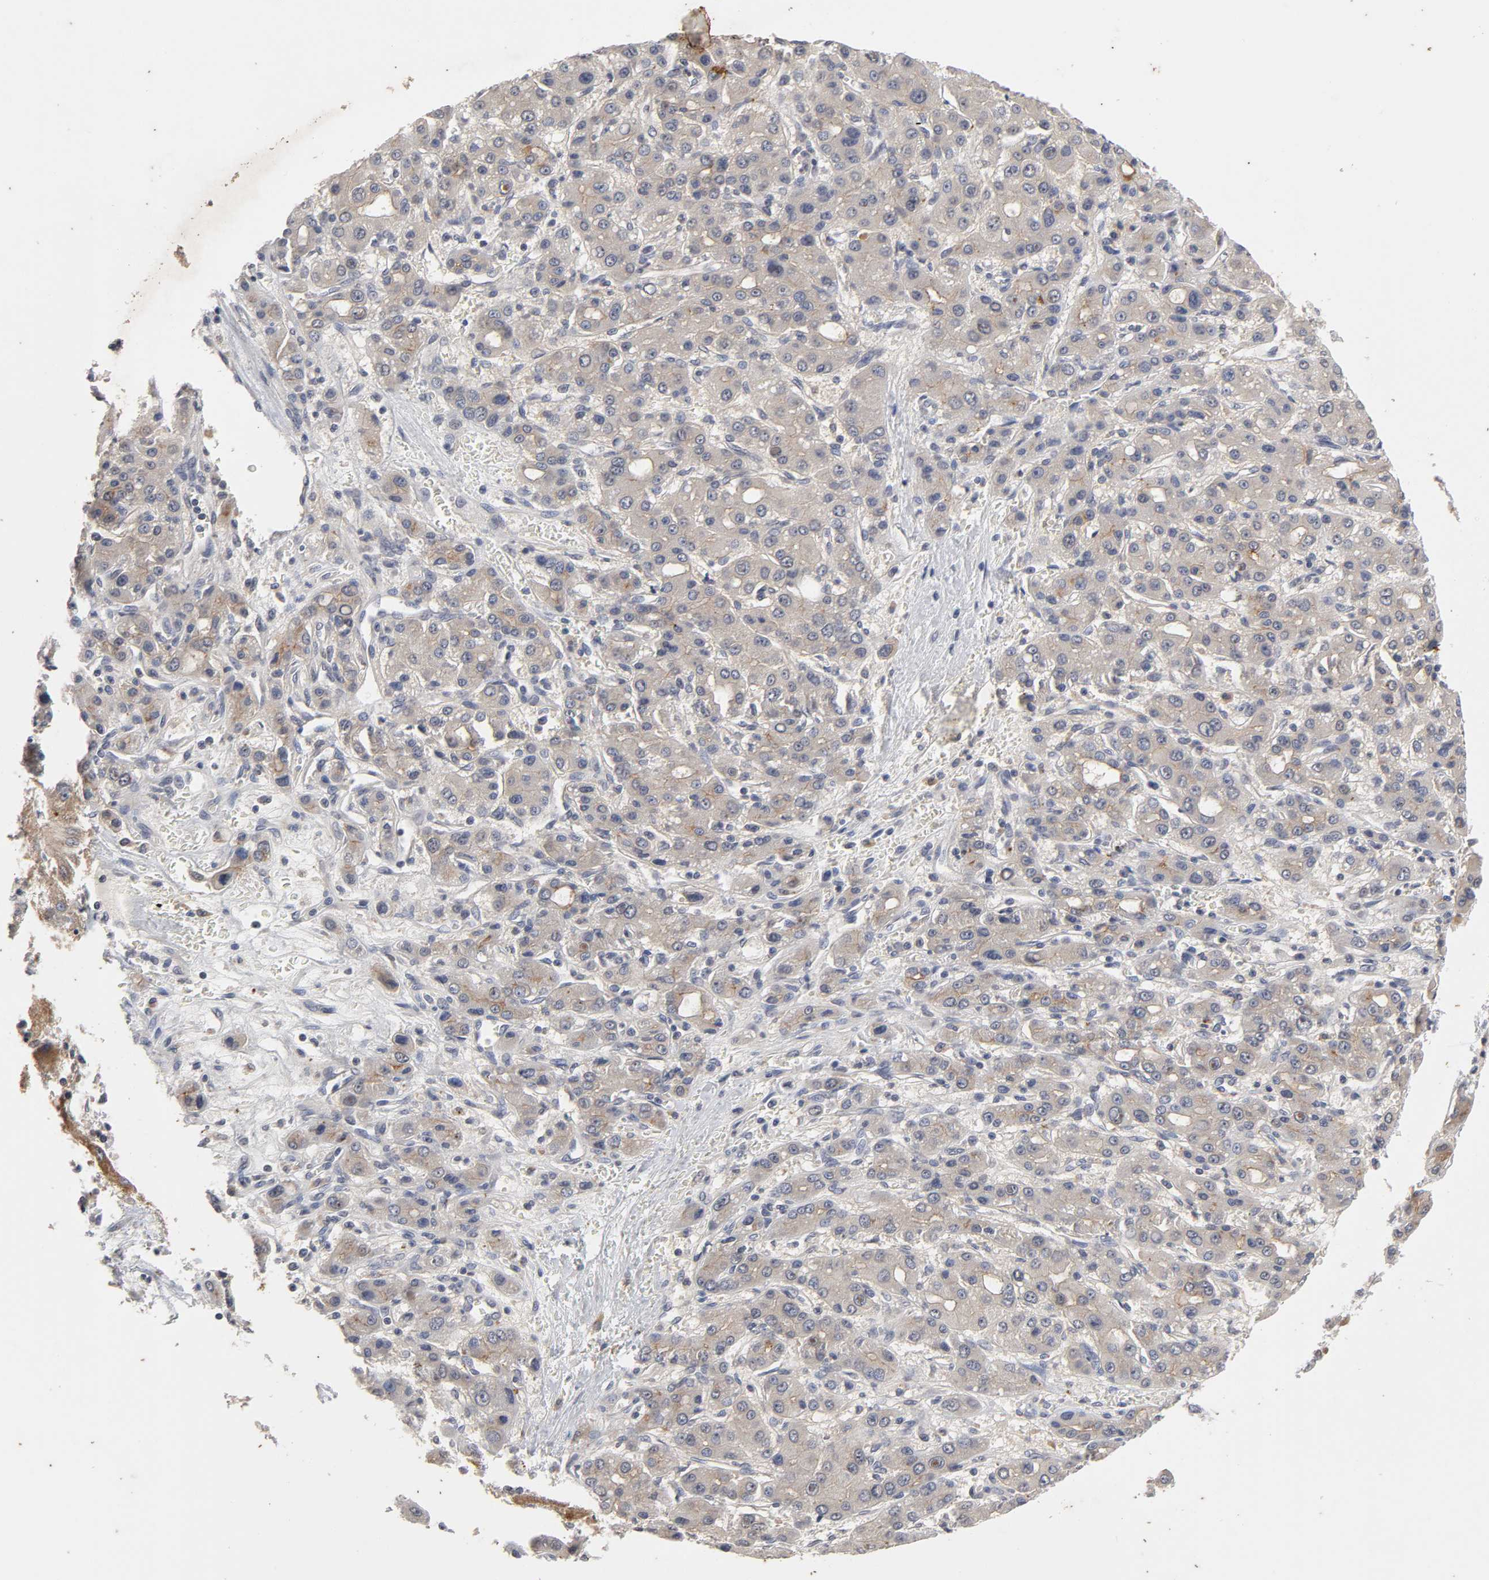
{"staining": {"intensity": "moderate", "quantity": ">75%", "location": "cytoplasmic/membranous"}, "tissue": "liver cancer", "cell_type": "Tumor cells", "image_type": "cancer", "snomed": [{"axis": "morphology", "description": "Carcinoma, Hepatocellular, NOS"}, {"axis": "topography", "description": "Liver"}], "caption": "A micrograph showing moderate cytoplasmic/membranous staining in about >75% of tumor cells in liver cancer (hepatocellular carcinoma), as visualized by brown immunohistochemical staining.", "gene": "CXADR", "patient": {"sex": "male", "age": 55}}